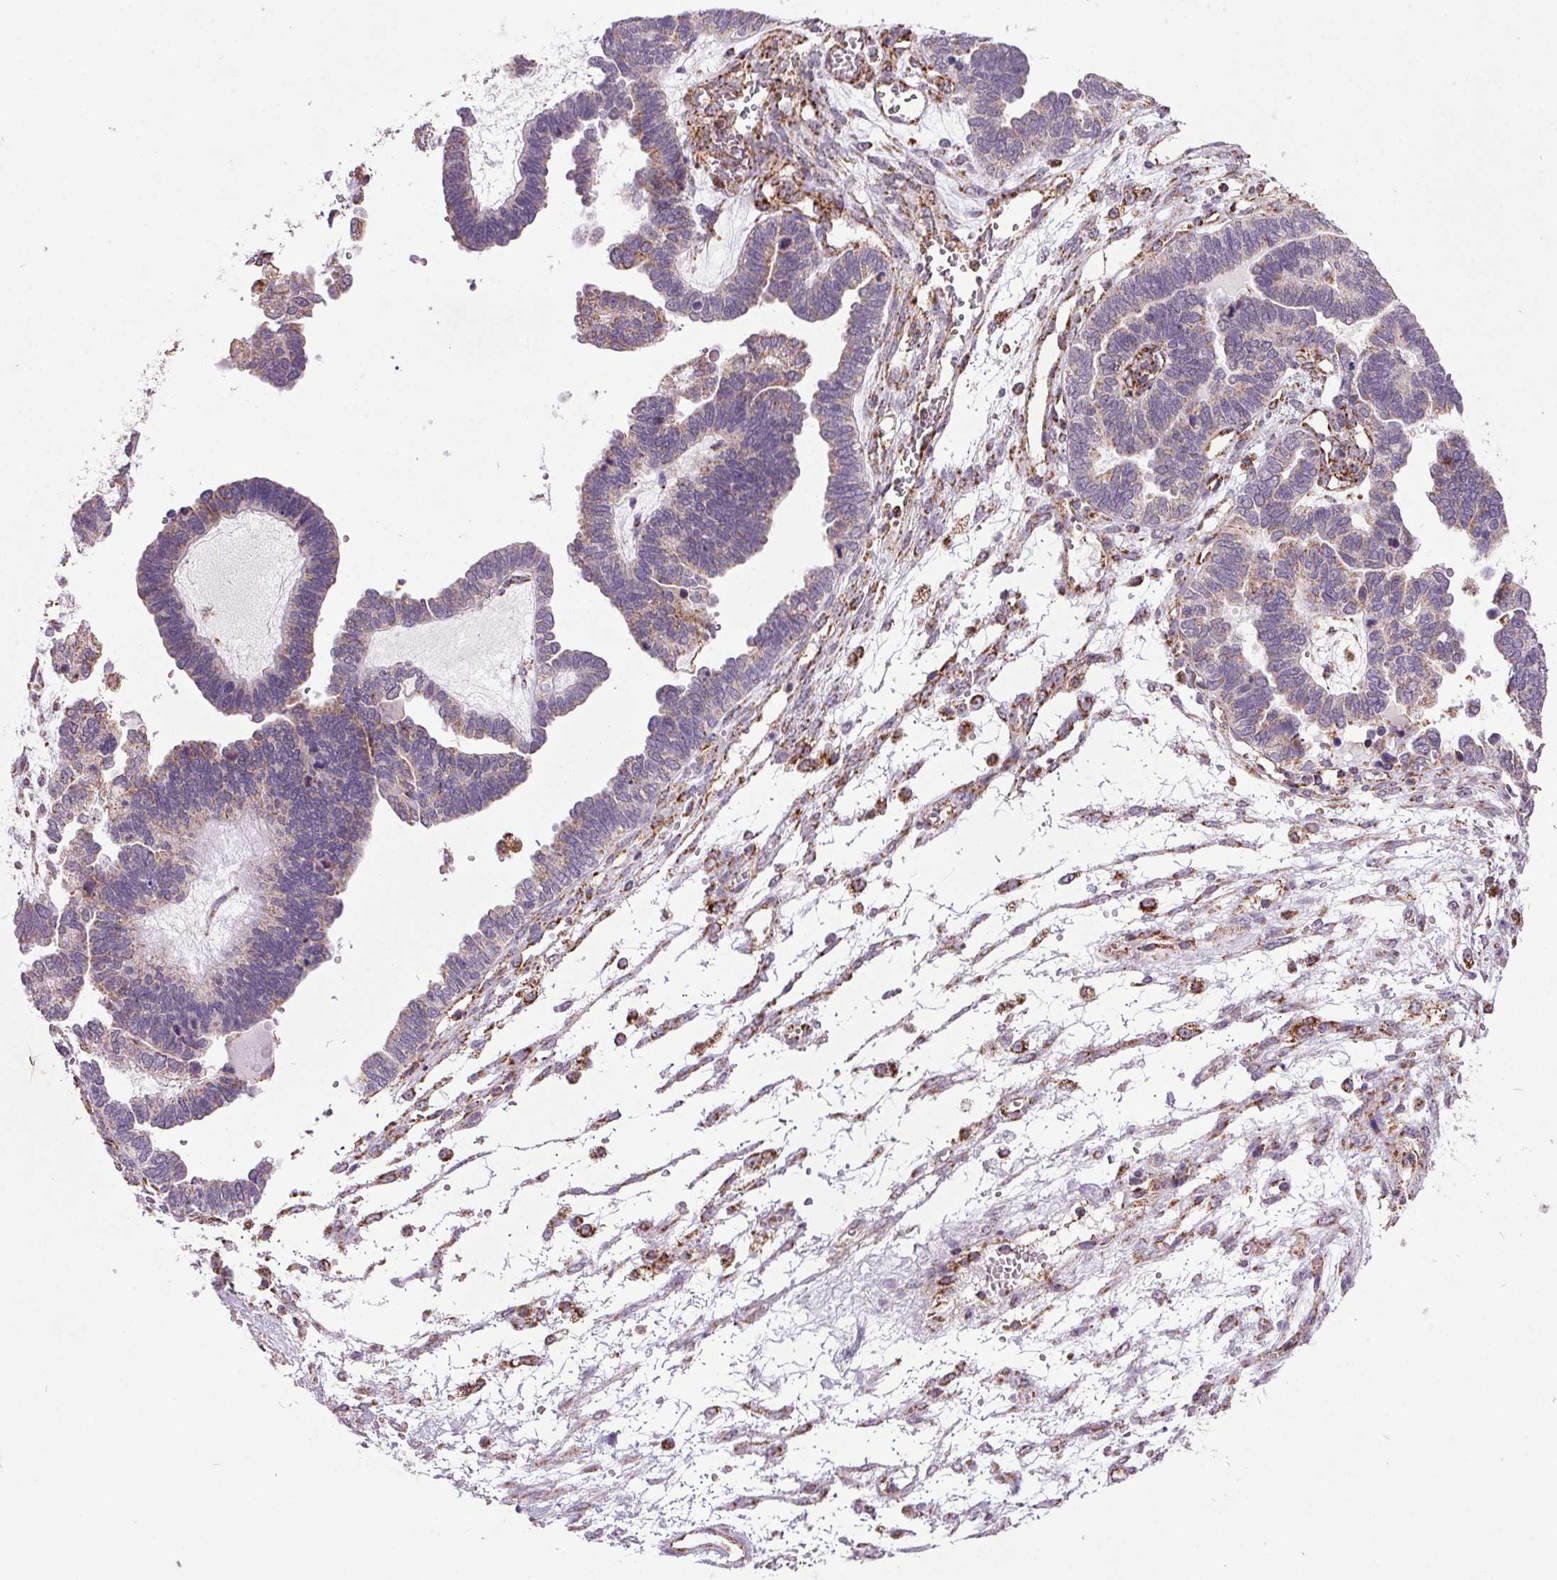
{"staining": {"intensity": "weak", "quantity": "<25%", "location": "cytoplasmic/membranous"}, "tissue": "ovarian cancer", "cell_type": "Tumor cells", "image_type": "cancer", "snomed": [{"axis": "morphology", "description": "Cystadenocarcinoma, serous, NOS"}, {"axis": "topography", "description": "Ovary"}], "caption": "Ovarian serous cystadenocarcinoma was stained to show a protein in brown. There is no significant positivity in tumor cells.", "gene": "NDUFS6", "patient": {"sex": "female", "age": 51}}